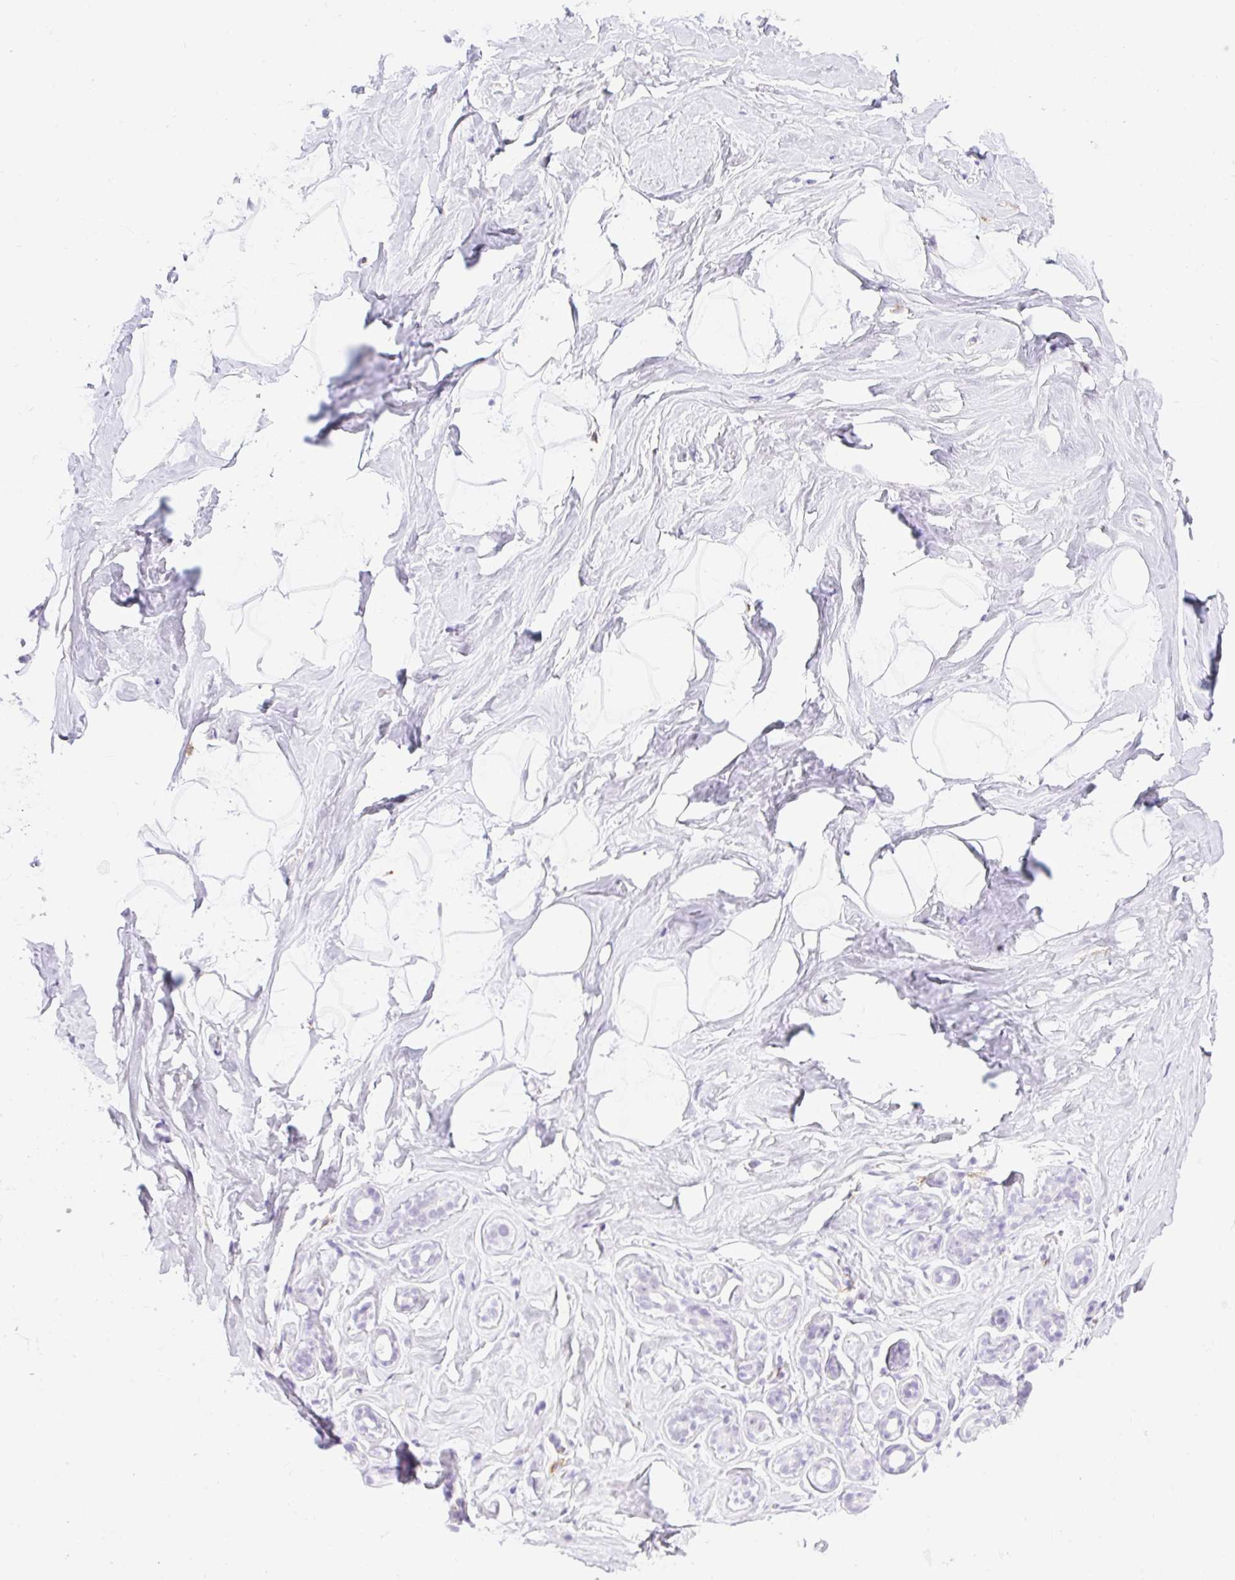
{"staining": {"intensity": "negative", "quantity": "none", "location": "none"}, "tissue": "breast", "cell_type": "Adipocytes", "image_type": "normal", "snomed": [{"axis": "morphology", "description": "Normal tissue, NOS"}, {"axis": "topography", "description": "Breast"}], "caption": "Immunohistochemical staining of normal breast exhibits no significant expression in adipocytes. (DAB (3,3'-diaminobenzidine) immunohistochemistry (IHC) visualized using brightfield microscopy, high magnification).", "gene": "SIGLEC1", "patient": {"sex": "female", "age": 32}}